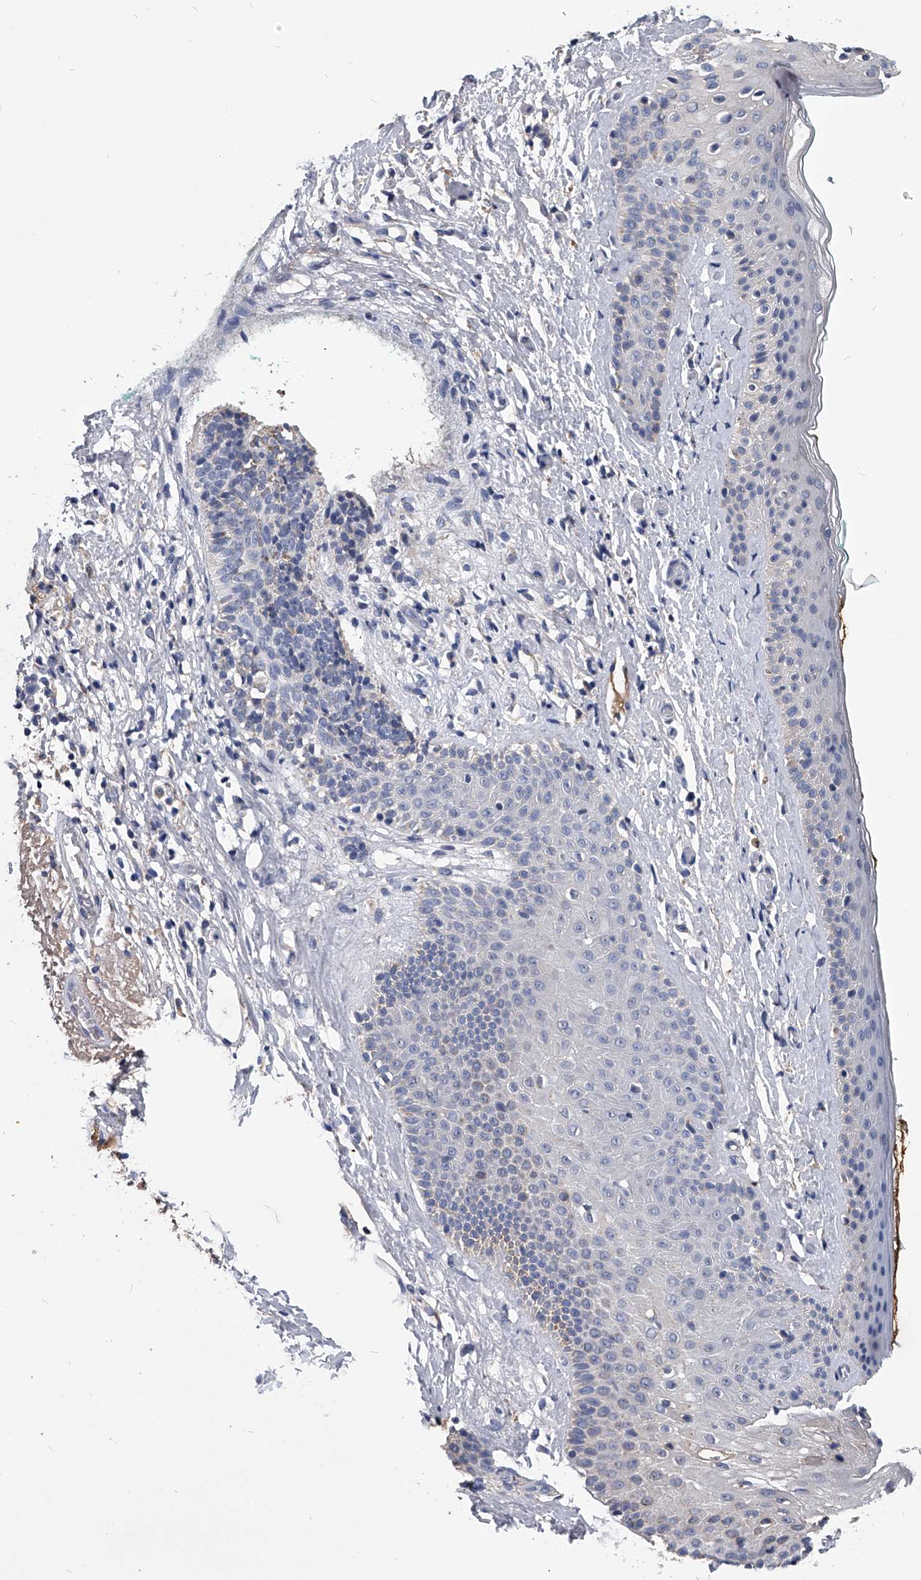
{"staining": {"intensity": "negative", "quantity": "none", "location": "none"}, "tissue": "skin cancer", "cell_type": "Tumor cells", "image_type": "cancer", "snomed": [{"axis": "morphology", "description": "Basal cell carcinoma"}, {"axis": "topography", "description": "Skin"}], "caption": "Tumor cells are negative for protein expression in human basal cell carcinoma (skin).", "gene": "OAT", "patient": {"sex": "female", "age": 84}}